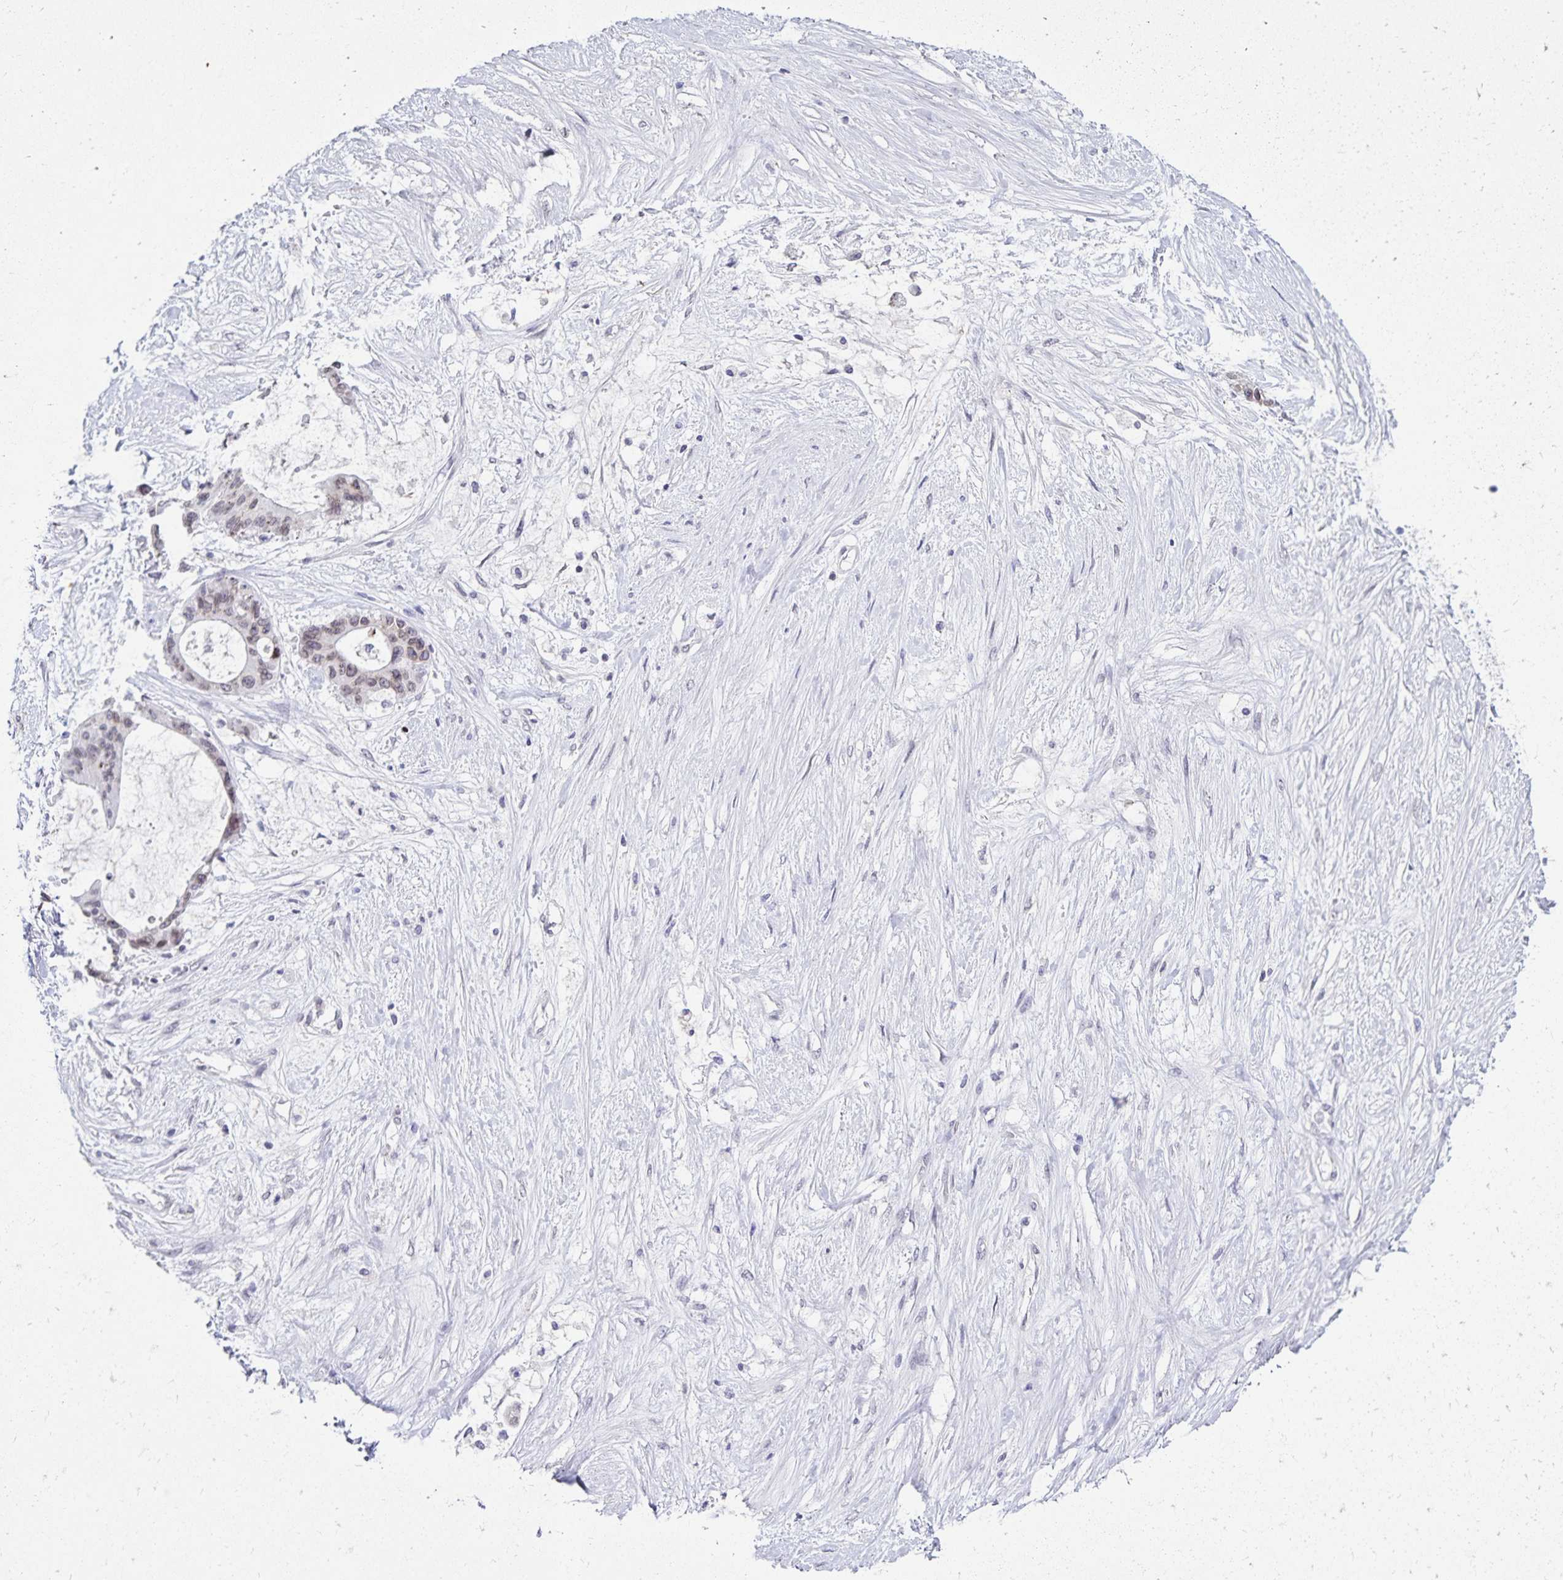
{"staining": {"intensity": "weak", "quantity": "25%-75%", "location": "nuclear"}, "tissue": "liver cancer", "cell_type": "Tumor cells", "image_type": "cancer", "snomed": [{"axis": "morphology", "description": "Normal tissue, NOS"}, {"axis": "morphology", "description": "Cholangiocarcinoma"}, {"axis": "topography", "description": "Liver"}, {"axis": "topography", "description": "Peripheral nerve tissue"}], "caption": "This image demonstrates immunohistochemistry staining of liver cholangiocarcinoma, with low weak nuclear positivity in approximately 25%-75% of tumor cells.", "gene": "FAM166C", "patient": {"sex": "female", "age": 73}}